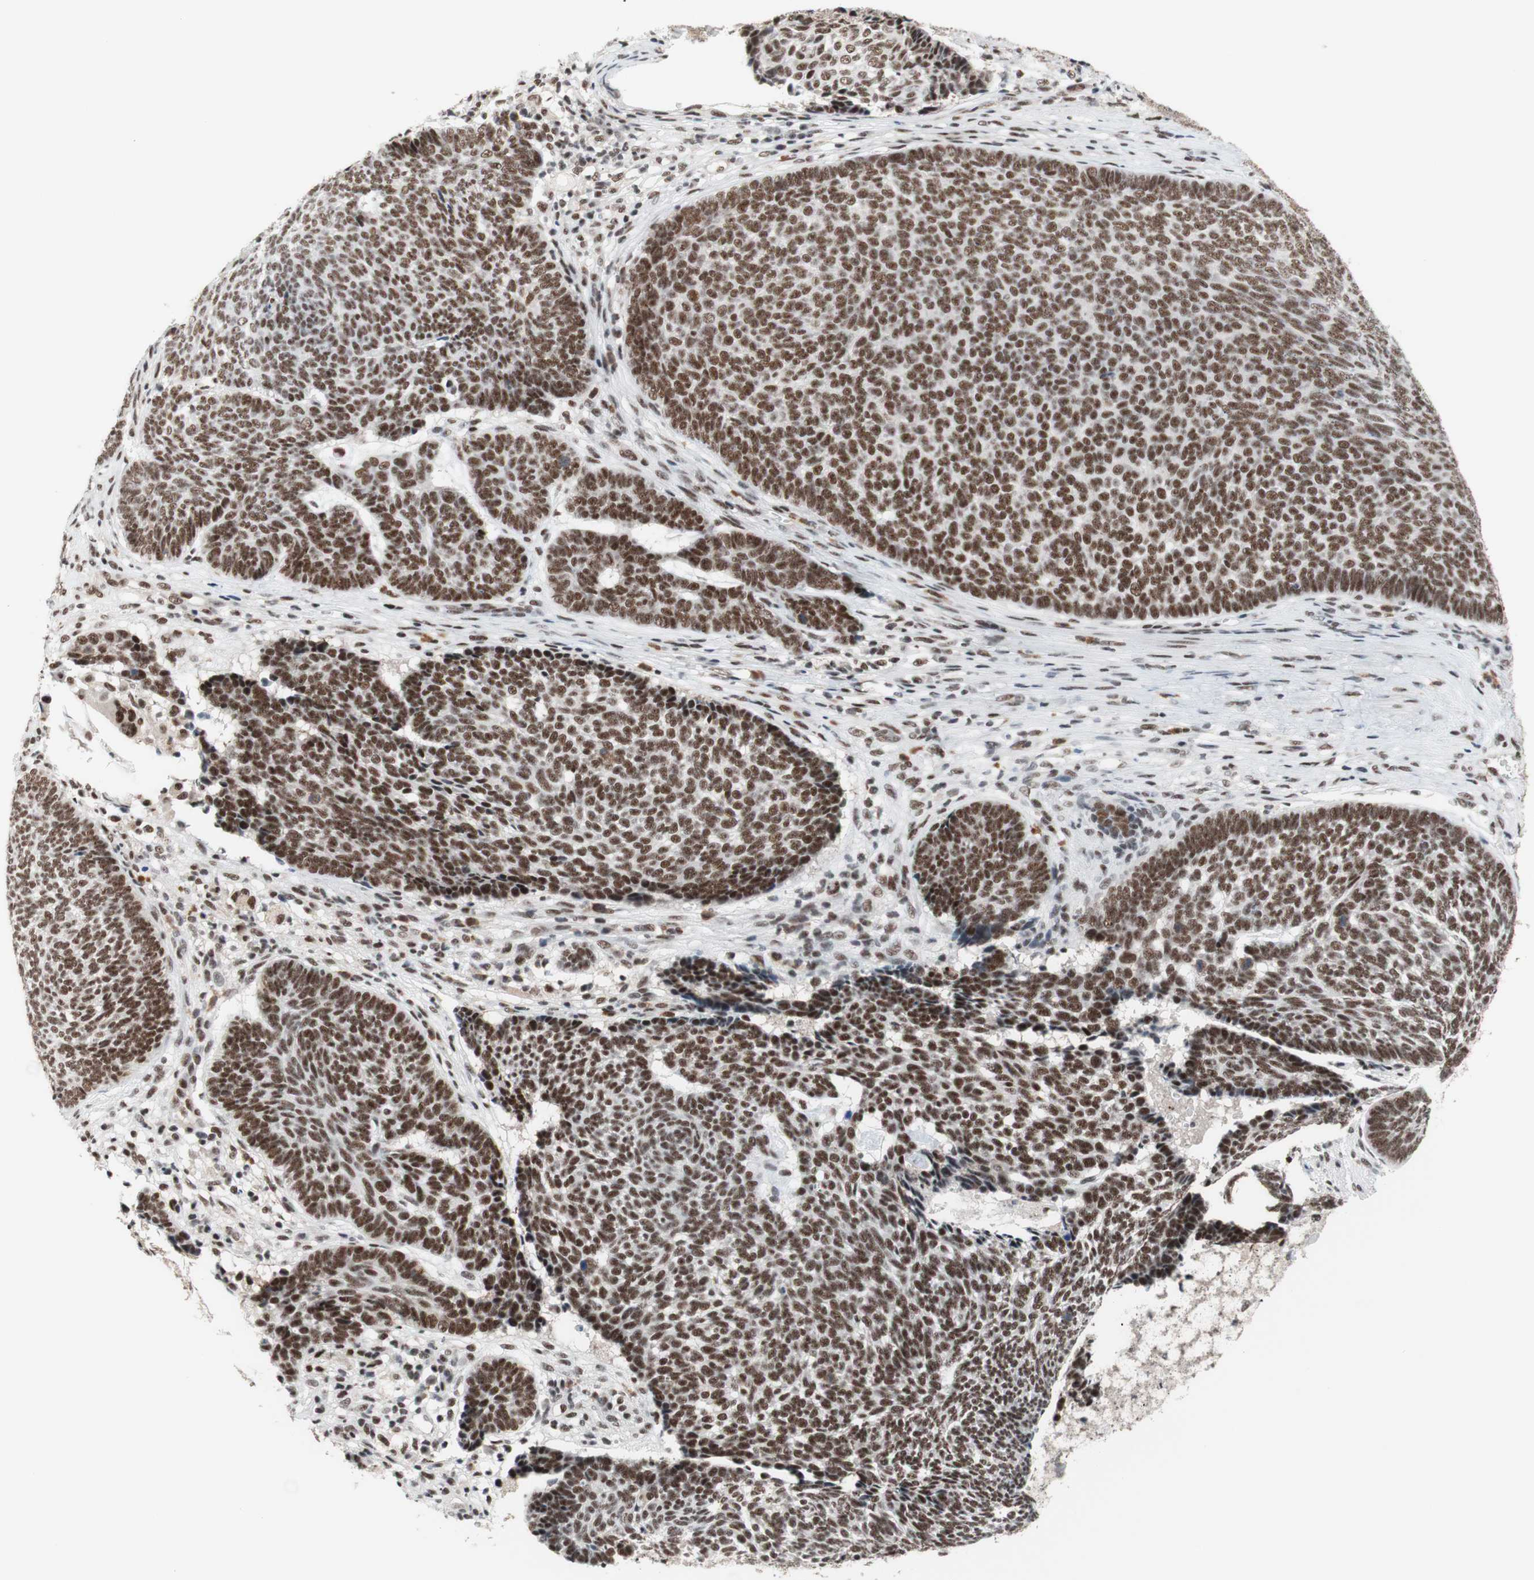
{"staining": {"intensity": "strong", "quantity": ">75%", "location": "nuclear"}, "tissue": "skin cancer", "cell_type": "Tumor cells", "image_type": "cancer", "snomed": [{"axis": "morphology", "description": "Basal cell carcinoma"}, {"axis": "topography", "description": "Skin"}], "caption": "Immunohistochemical staining of human skin cancer (basal cell carcinoma) shows high levels of strong nuclear protein positivity in about >75% of tumor cells.", "gene": "PRPF19", "patient": {"sex": "male", "age": 84}}